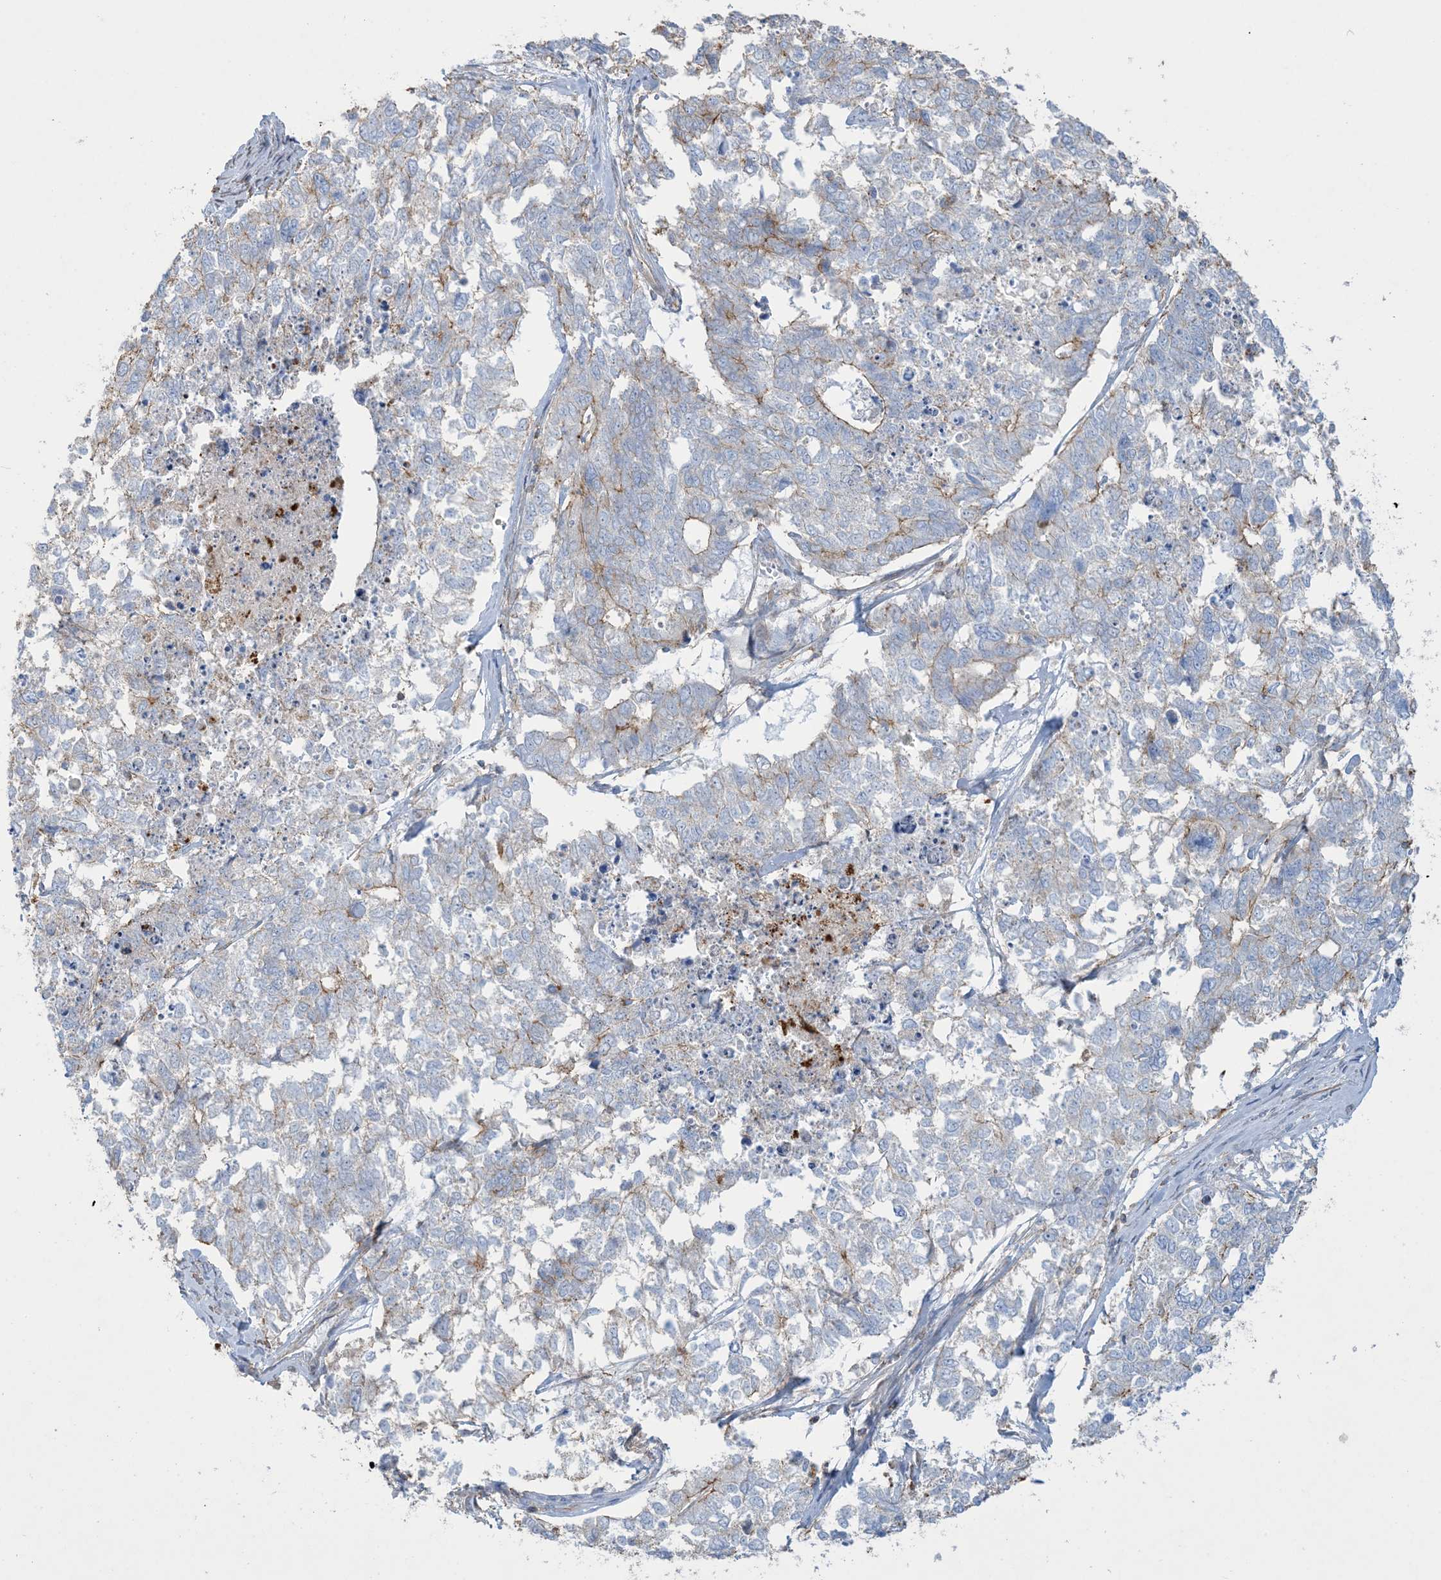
{"staining": {"intensity": "negative", "quantity": "none", "location": "none"}, "tissue": "cervical cancer", "cell_type": "Tumor cells", "image_type": "cancer", "snomed": [{"axis": "morphology", "description": "Squamous cell carcinoma, NOS"}, {"axis": "topography", "description": "Cervix"}], "caption": "Immunohistochemistry (IHC) image of squamous cell carcinoma (cervical) stained for a protein (brown), which displays no positivity in tumor cells.", "gene": "GTF3C2", "patient": {"sex": "female", "age": 63}}